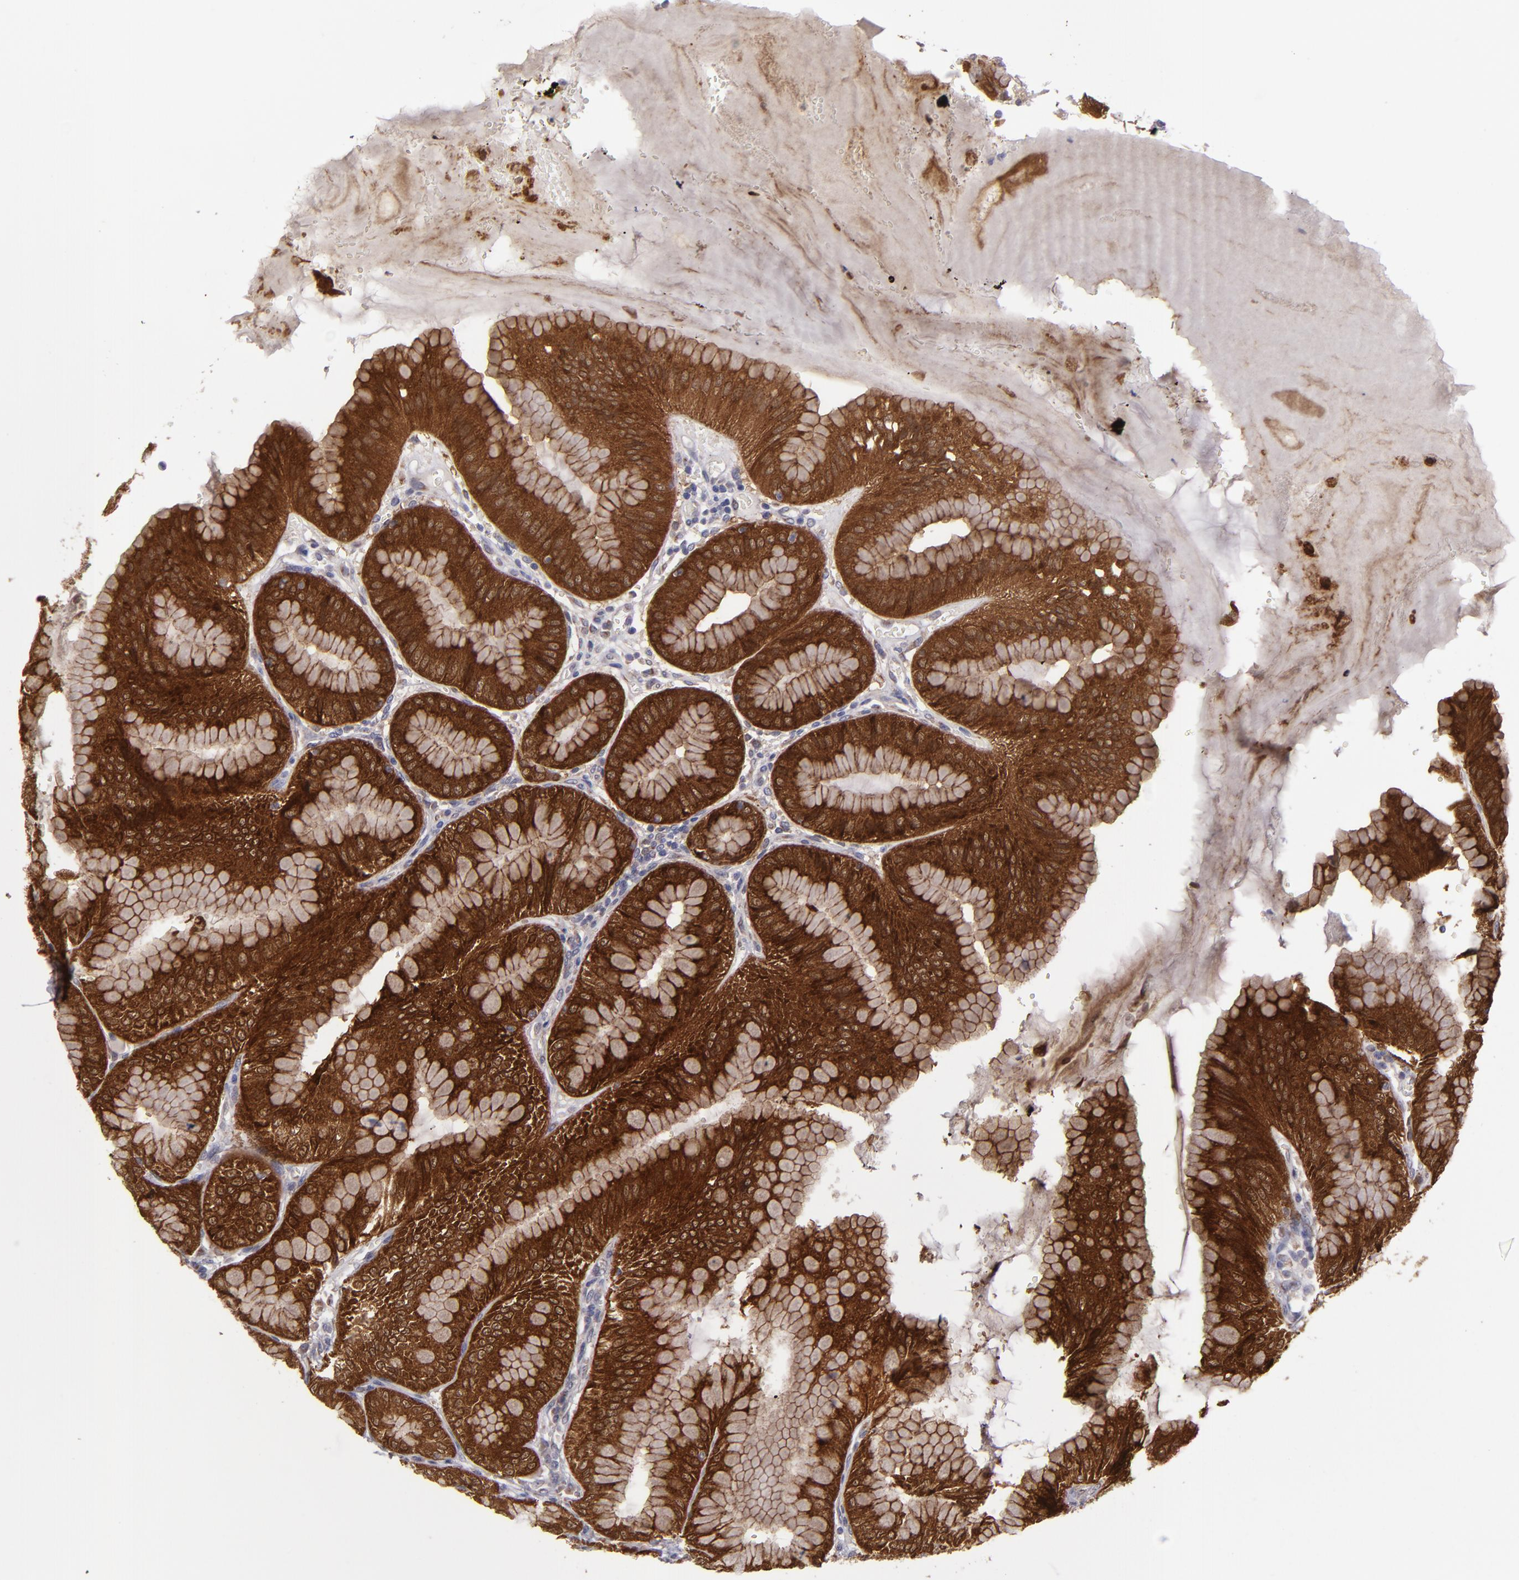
{"staining": {"intensity": "strong", "quantity": ">75%", "location": "cytoplasmic/membranous"}, "tissue": "stomach", "cell_type": "Glandular cells", "image_type": "normal", "snomed": [{"axis": "morphology", "description": "Normal tissue, NOS"}, {"axis": "topography", "description": "Stomach, lower"}], "caption": "Benign stomach displays strong cytoplasmic/membranous staining in approximately >75% of glandular cells (brown staining indicates protein expression, while blue staining denotes nuclei)..", "gene": "SH2D4A", "patient": {"sex": "male", "age": 71}}